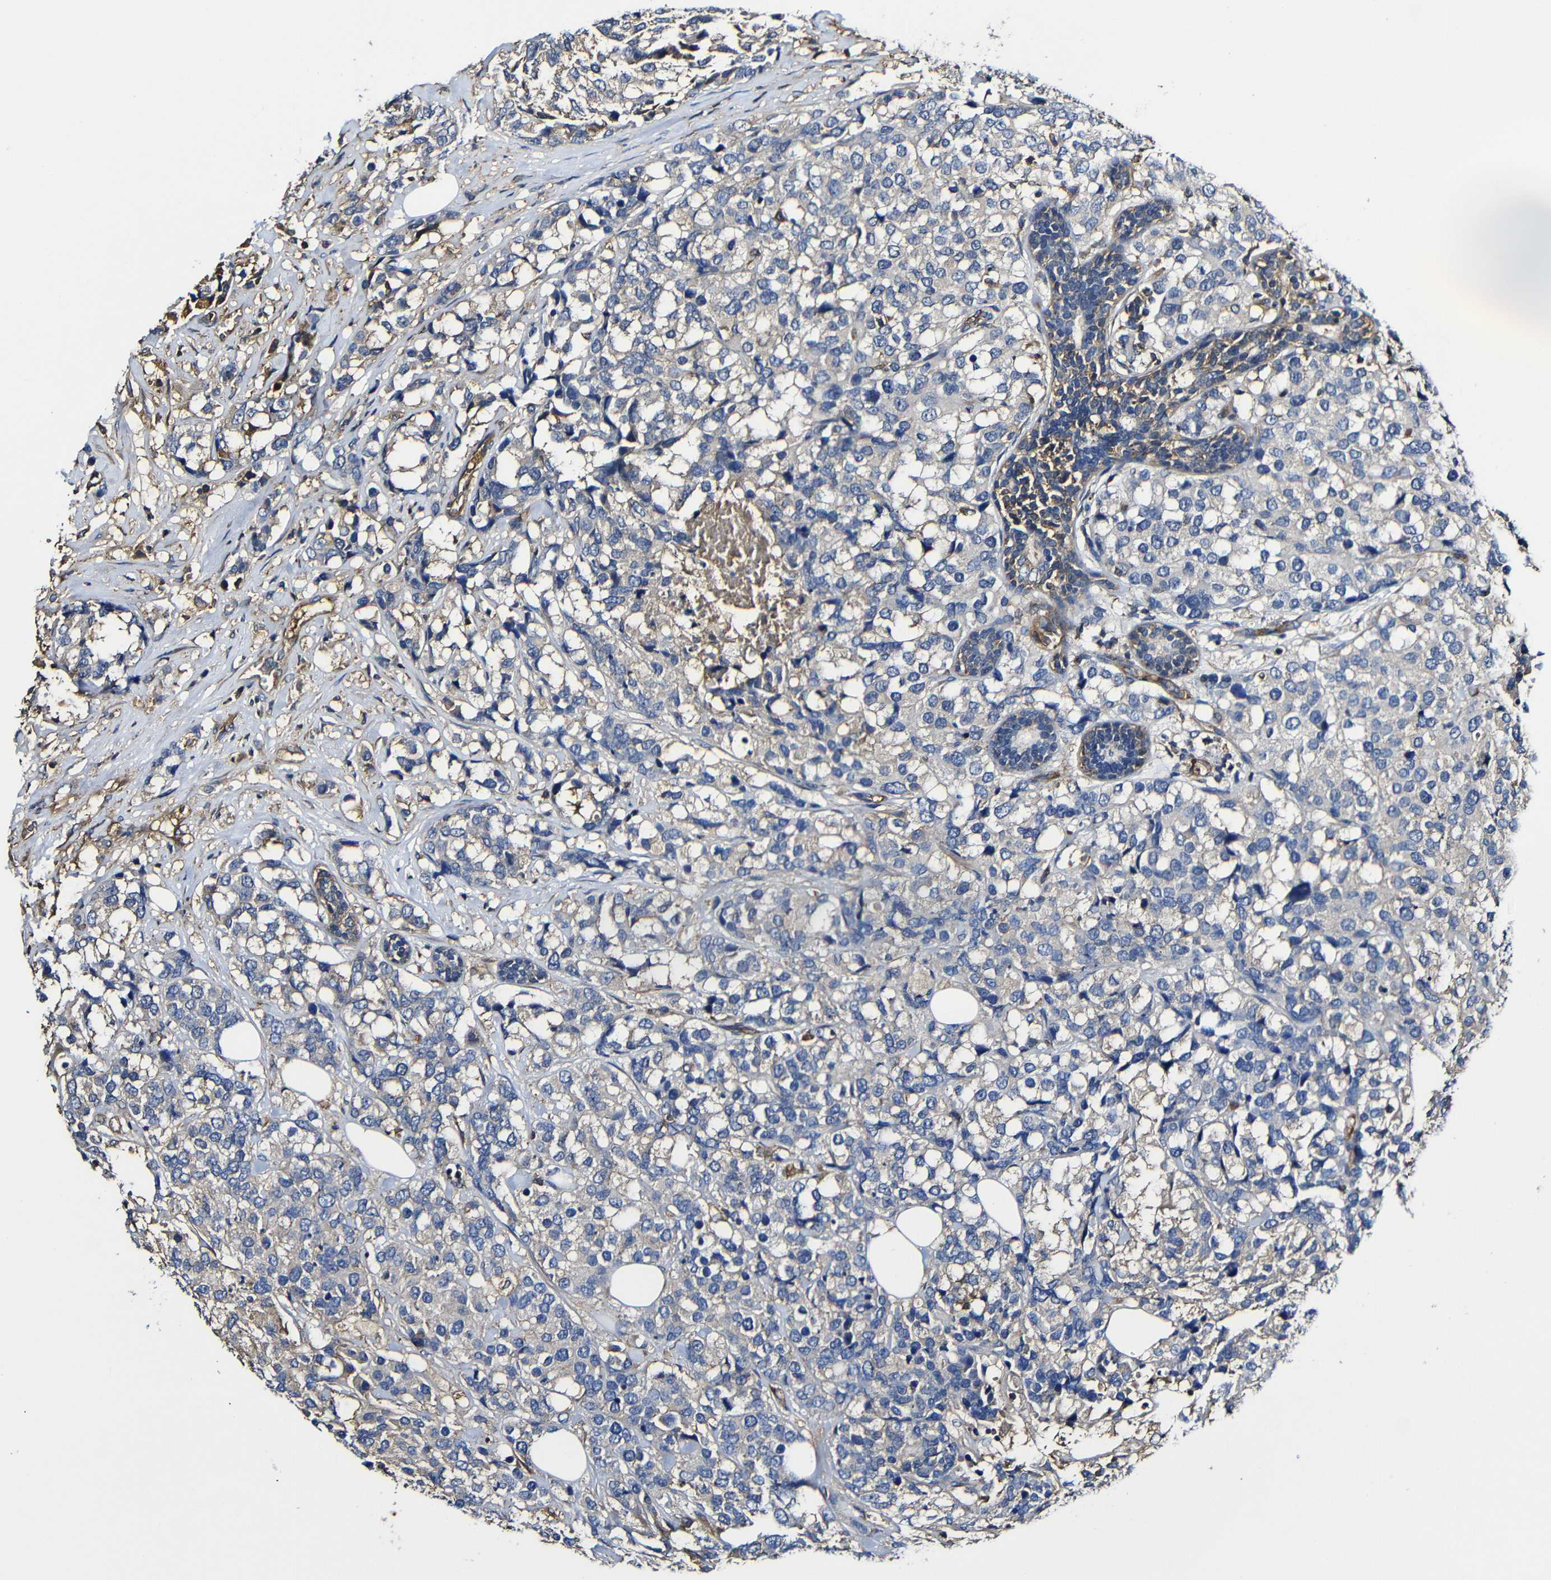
{"staining": {"intensity": "moderate", "quantity": "<25%", "location": "cytoplasmic/membranous"}, "tissue": "breast cancer", "cell_type": "Tumor cells", "image_type": "cancer", "snomed": [{"axis": "morphology", "description": "Lobular carcinoma"}, {"axis": "topography", "description": "Breast"}], "caption": "The micrograph demonstrates a brown stain indicating the presence of a protein in the cytoplasmic/membranous of tumor cells in breast lobular carcinoma.", "gene": "MSN", "patient": {"sex": "female", "age": 59}}